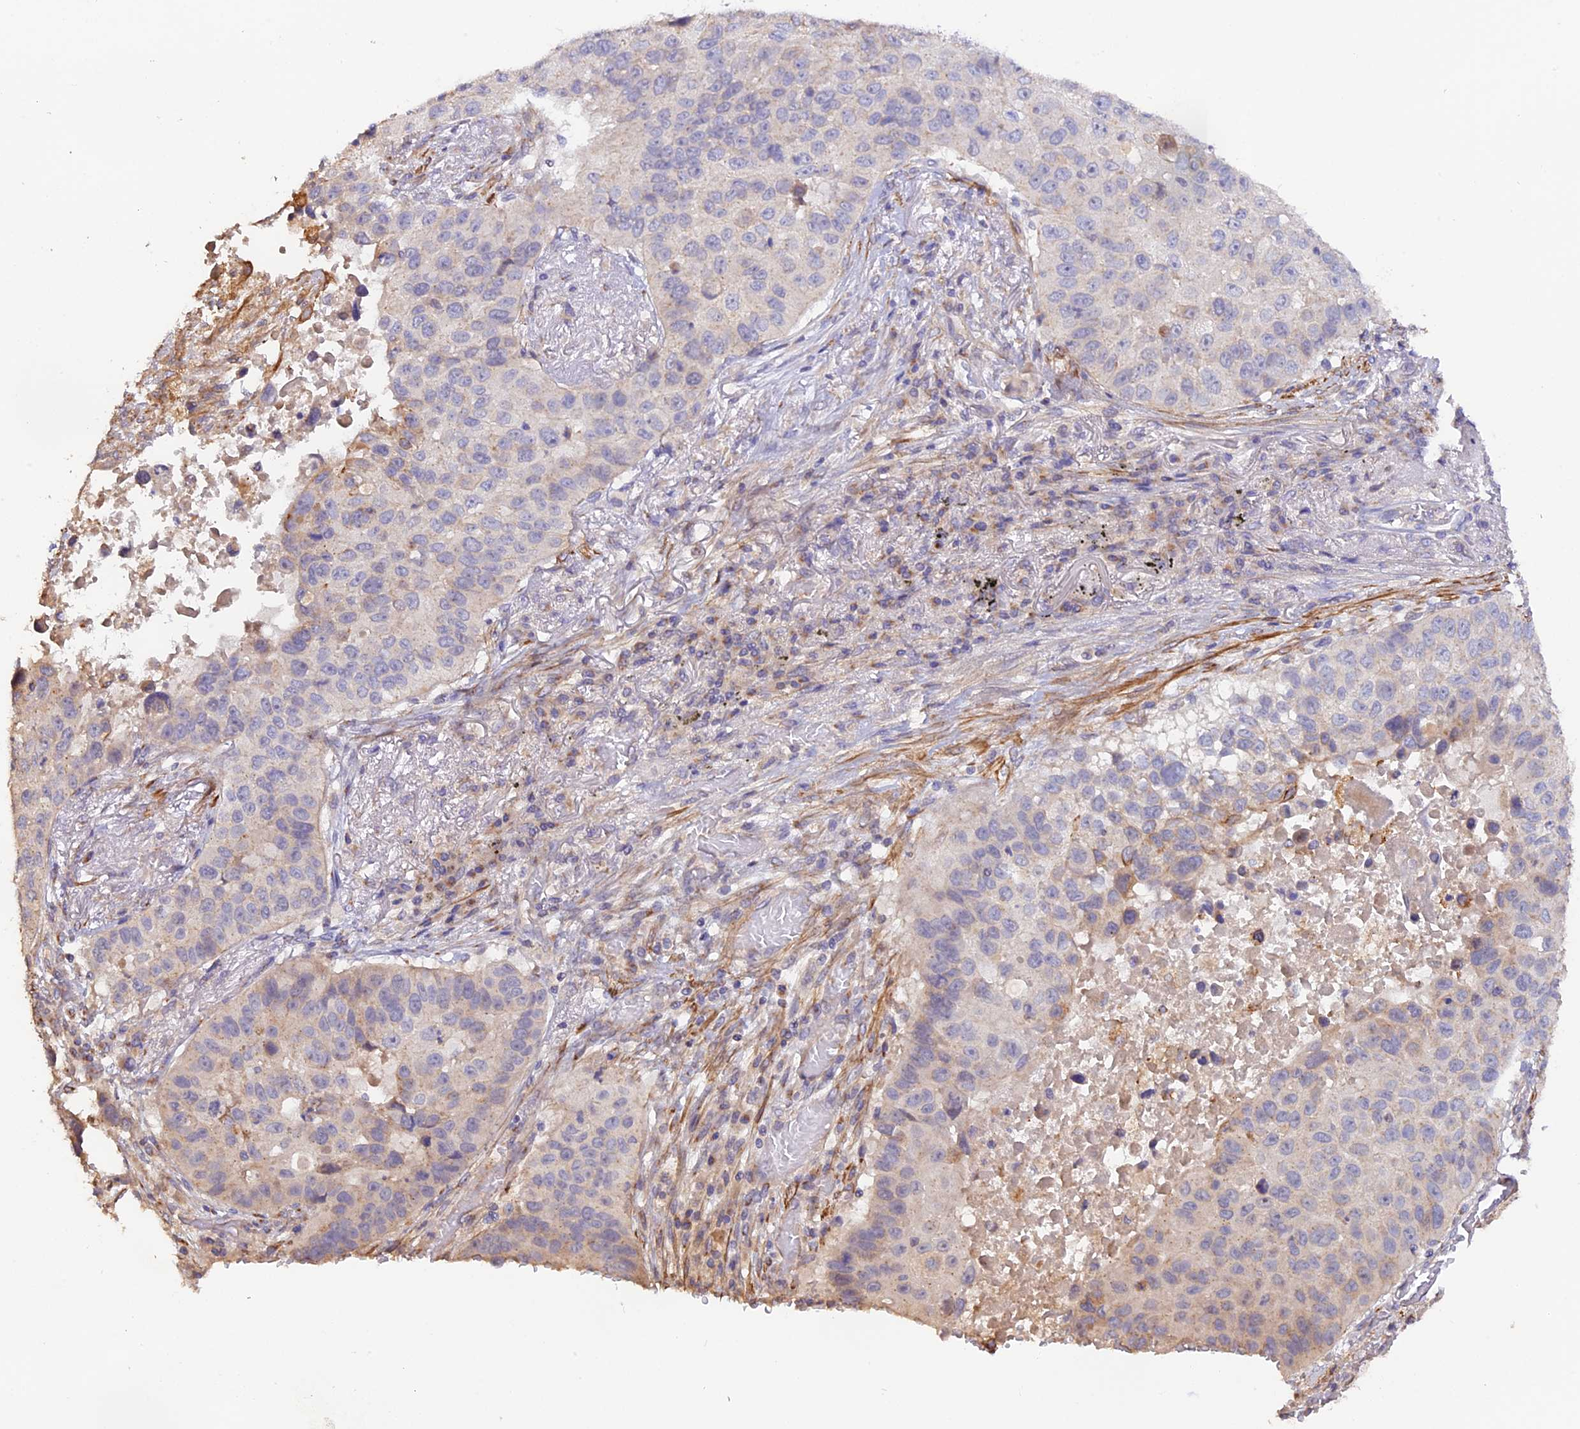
{"staining": {"intensity": "negative", "quantity": "none", "location": "none"}, "tissue": "lung cancer", "cell_type": "Tumor cells", "image_type": "cancer", "snomed": [{"axis": "morphology", "description": "Squamous cell carcinoma, NOS"}, {"axis": "topography", "description": "Lung"}], "caption": "Immunohistochemistry of squamous cell carcinoma (lung) shows no positivity in tumor cells. (DAB (3,3'-diaminobenzidine) IHC visualized using brightfield microscopy, high magnification).", "gene": "TANGO6", "patient": {"sex": "male", "age": 57}}